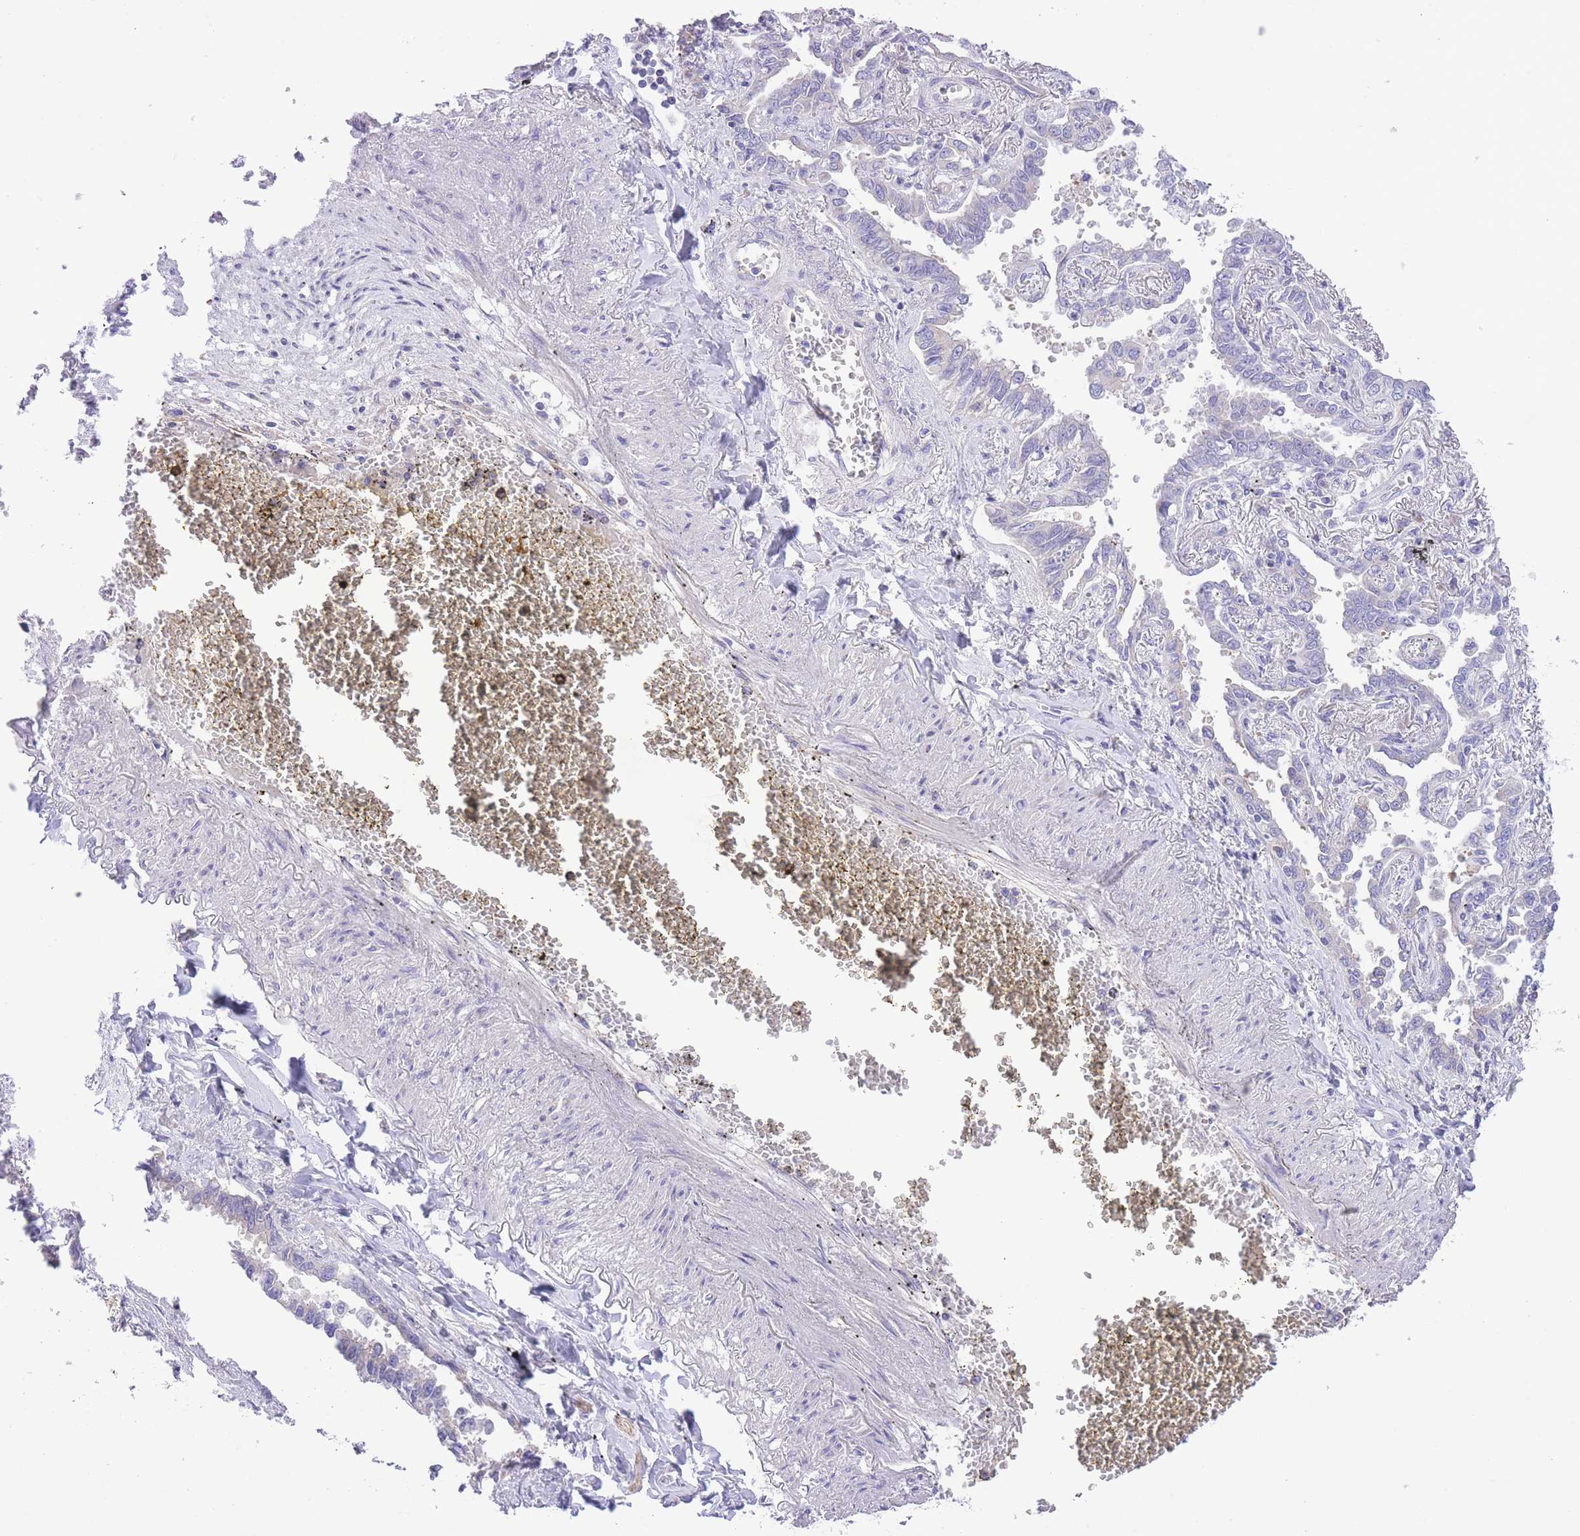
{"staining": {"intensity": "weak", "quantity": "25%-75%", "location": "cytoplasmic/membranous"}, "tissue": "lung cancer", "cell_type": "Tumor cells", "image_type": "cancer", "snomed": [{"axis": "morphology", "description": "Adenocarcinoma, NOS"}, {"axis": "topography", "description": "Lung"}], "caption": "This photomicrograph exhibits lung cancer stained with immunohistochemistry to label a protein in brown. The cytoplasmic/membranous of tumor cells show weak positivity for the protein. Nuclei are counter-stained blue.", "gene": "RHOU", "patient": {"sex": "male", "age": 67}}